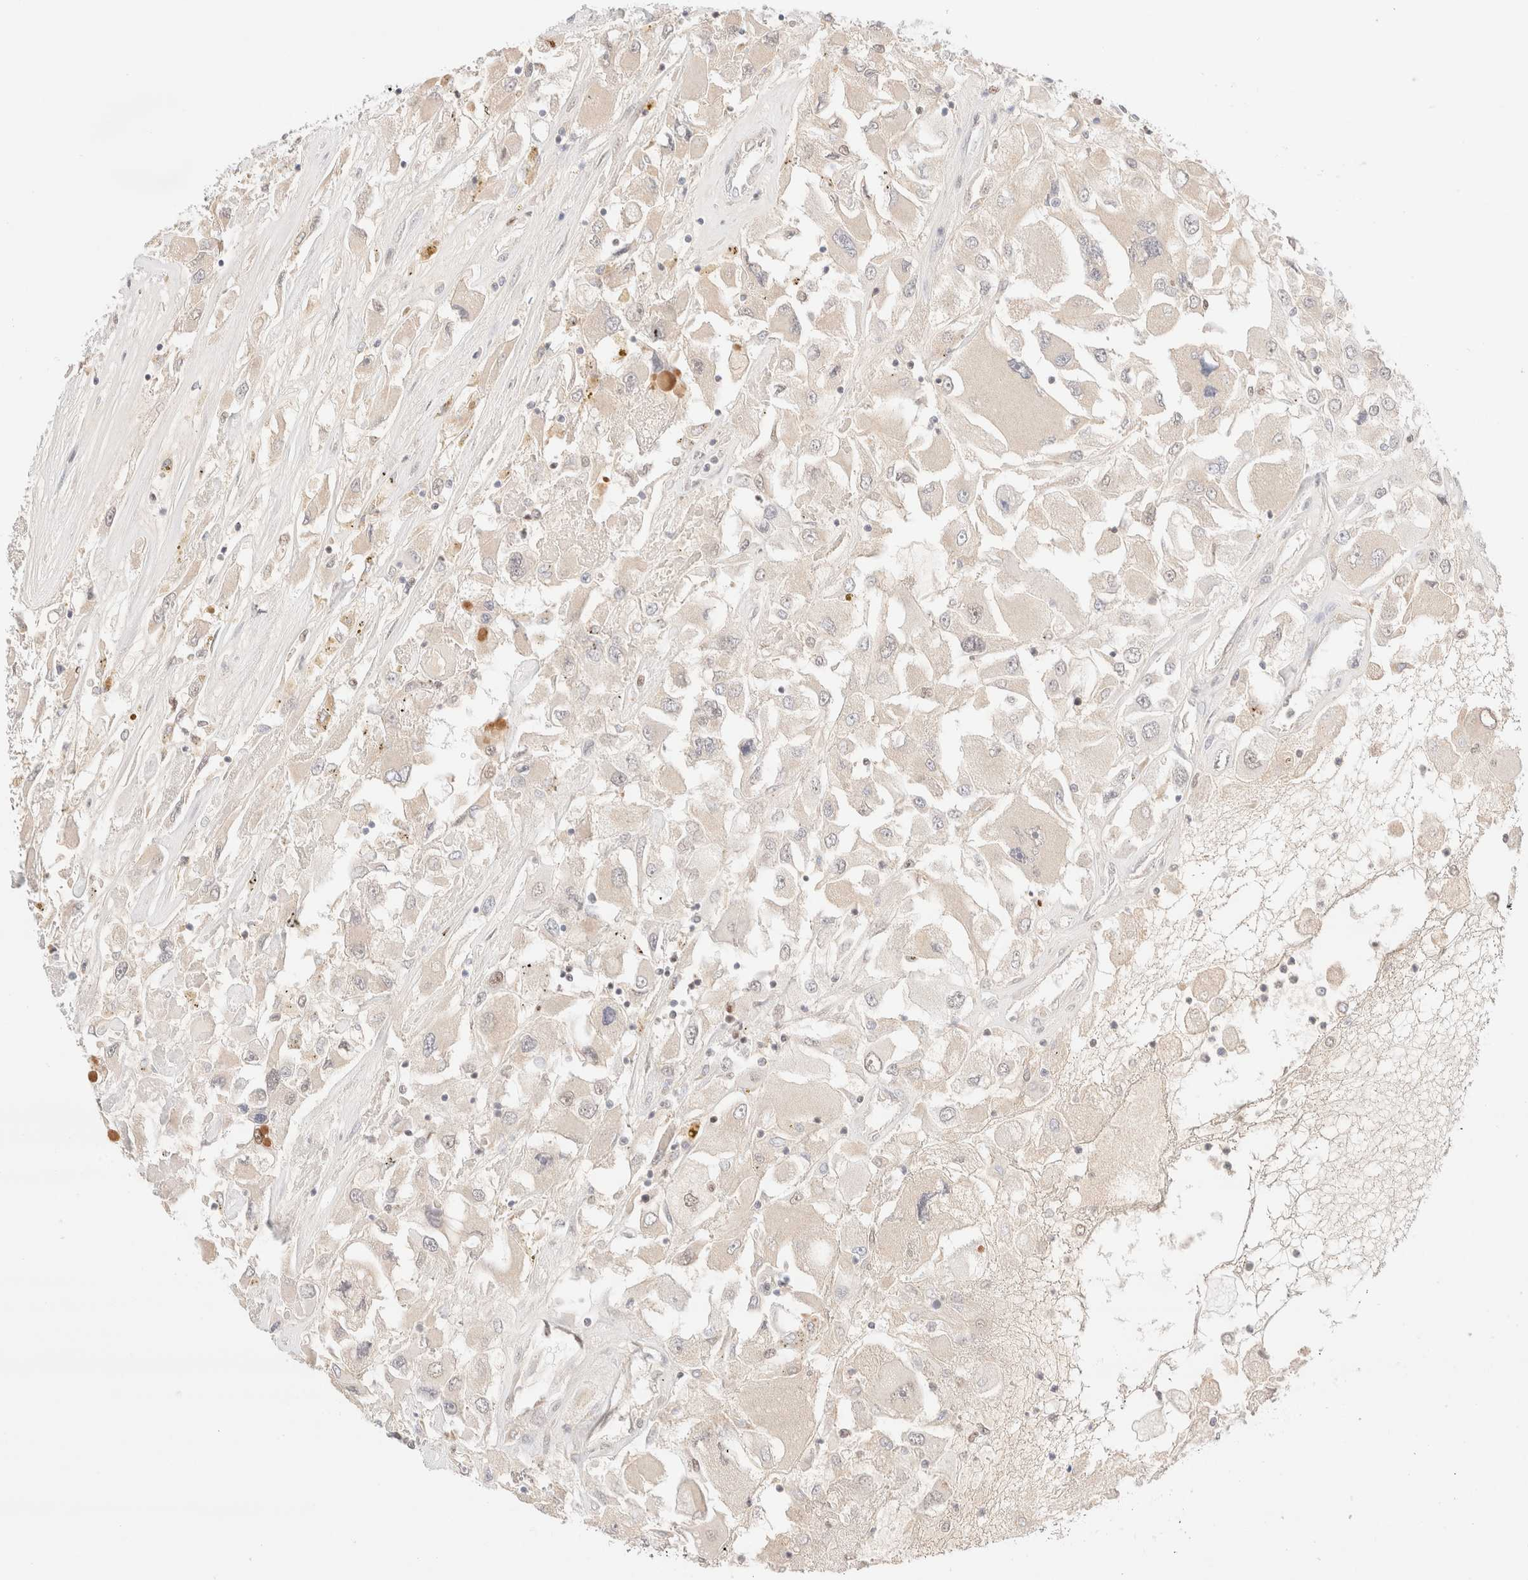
{"staining": {"intensity": "negative", "quantity": "none", "location": "none"}, "tissue": "renal cancer", "cell_type": "Tumor cells", "image_type": "cancer", "snomed": [{"axis": "morphology", "description": "Adenocarcinoma, NOS"}, {"axis": "topography", "description": "Kidney"}], "caption": "An immunohistochemistry histopathology image of renal cancer is shown. There is no staining in tumor cells of renal cancer. (Brightfield microscopy of DAB immunohistochemistry at high magnification).", "gene": "CIC", "patient": {"sex": "female", "age": 52}}